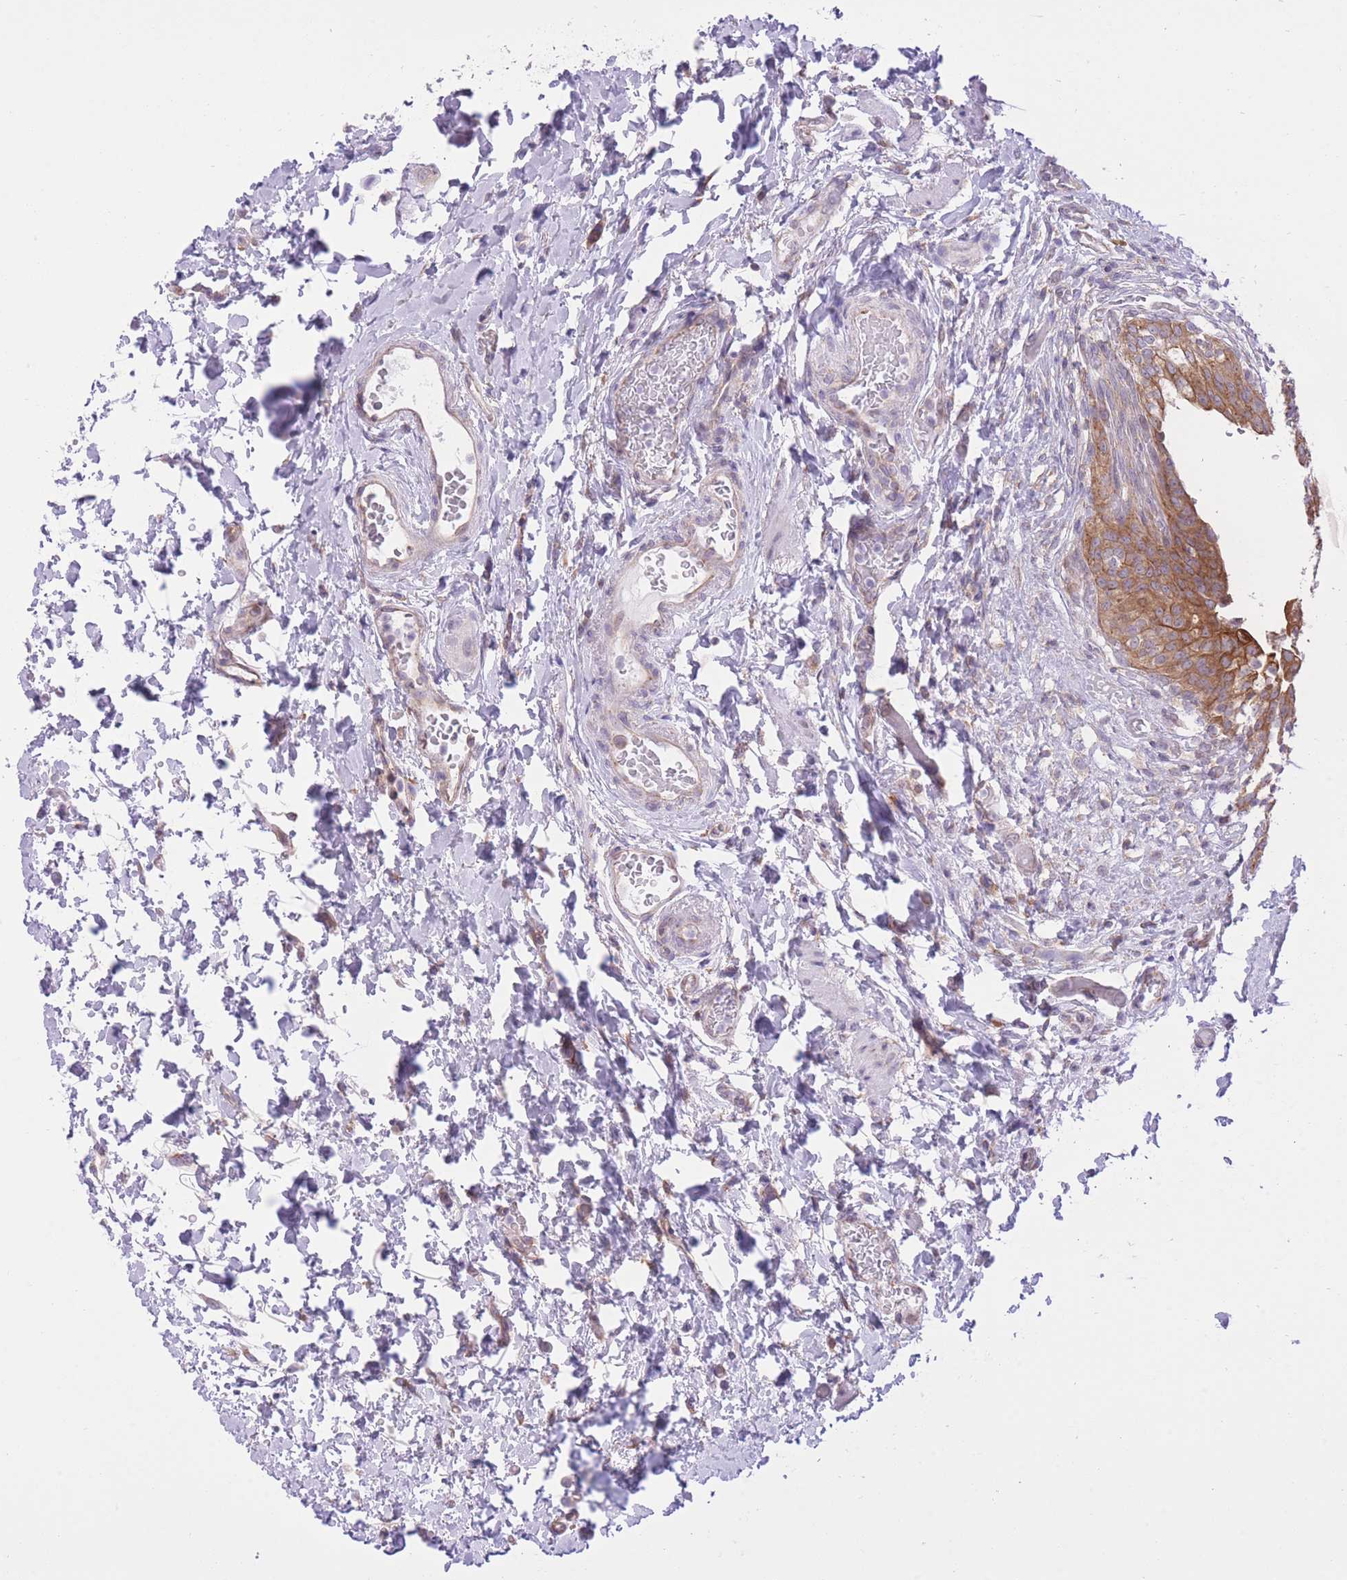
{"staining": {"intensity": "moderate", "quantity": ">75%", "location": "cytoplasmic/membranous"}, "tissue": "urinary bladder", "cell_type": "Urothelial cells", "image_type": "normal", "snomed": [{"axis": "morphology", "description": "Normal tissue, NOS"}, {"axis": "topography", "description": "Urinary bladder"}], "caption": "Urinary bladder stained for a protein (brown) demonstrates moderate cytoplasmic/membranous positive staining in approximately >75% of urothelial cells.", "gene": "ZNF501", "patient": {"sex": "male", "age": 69}}